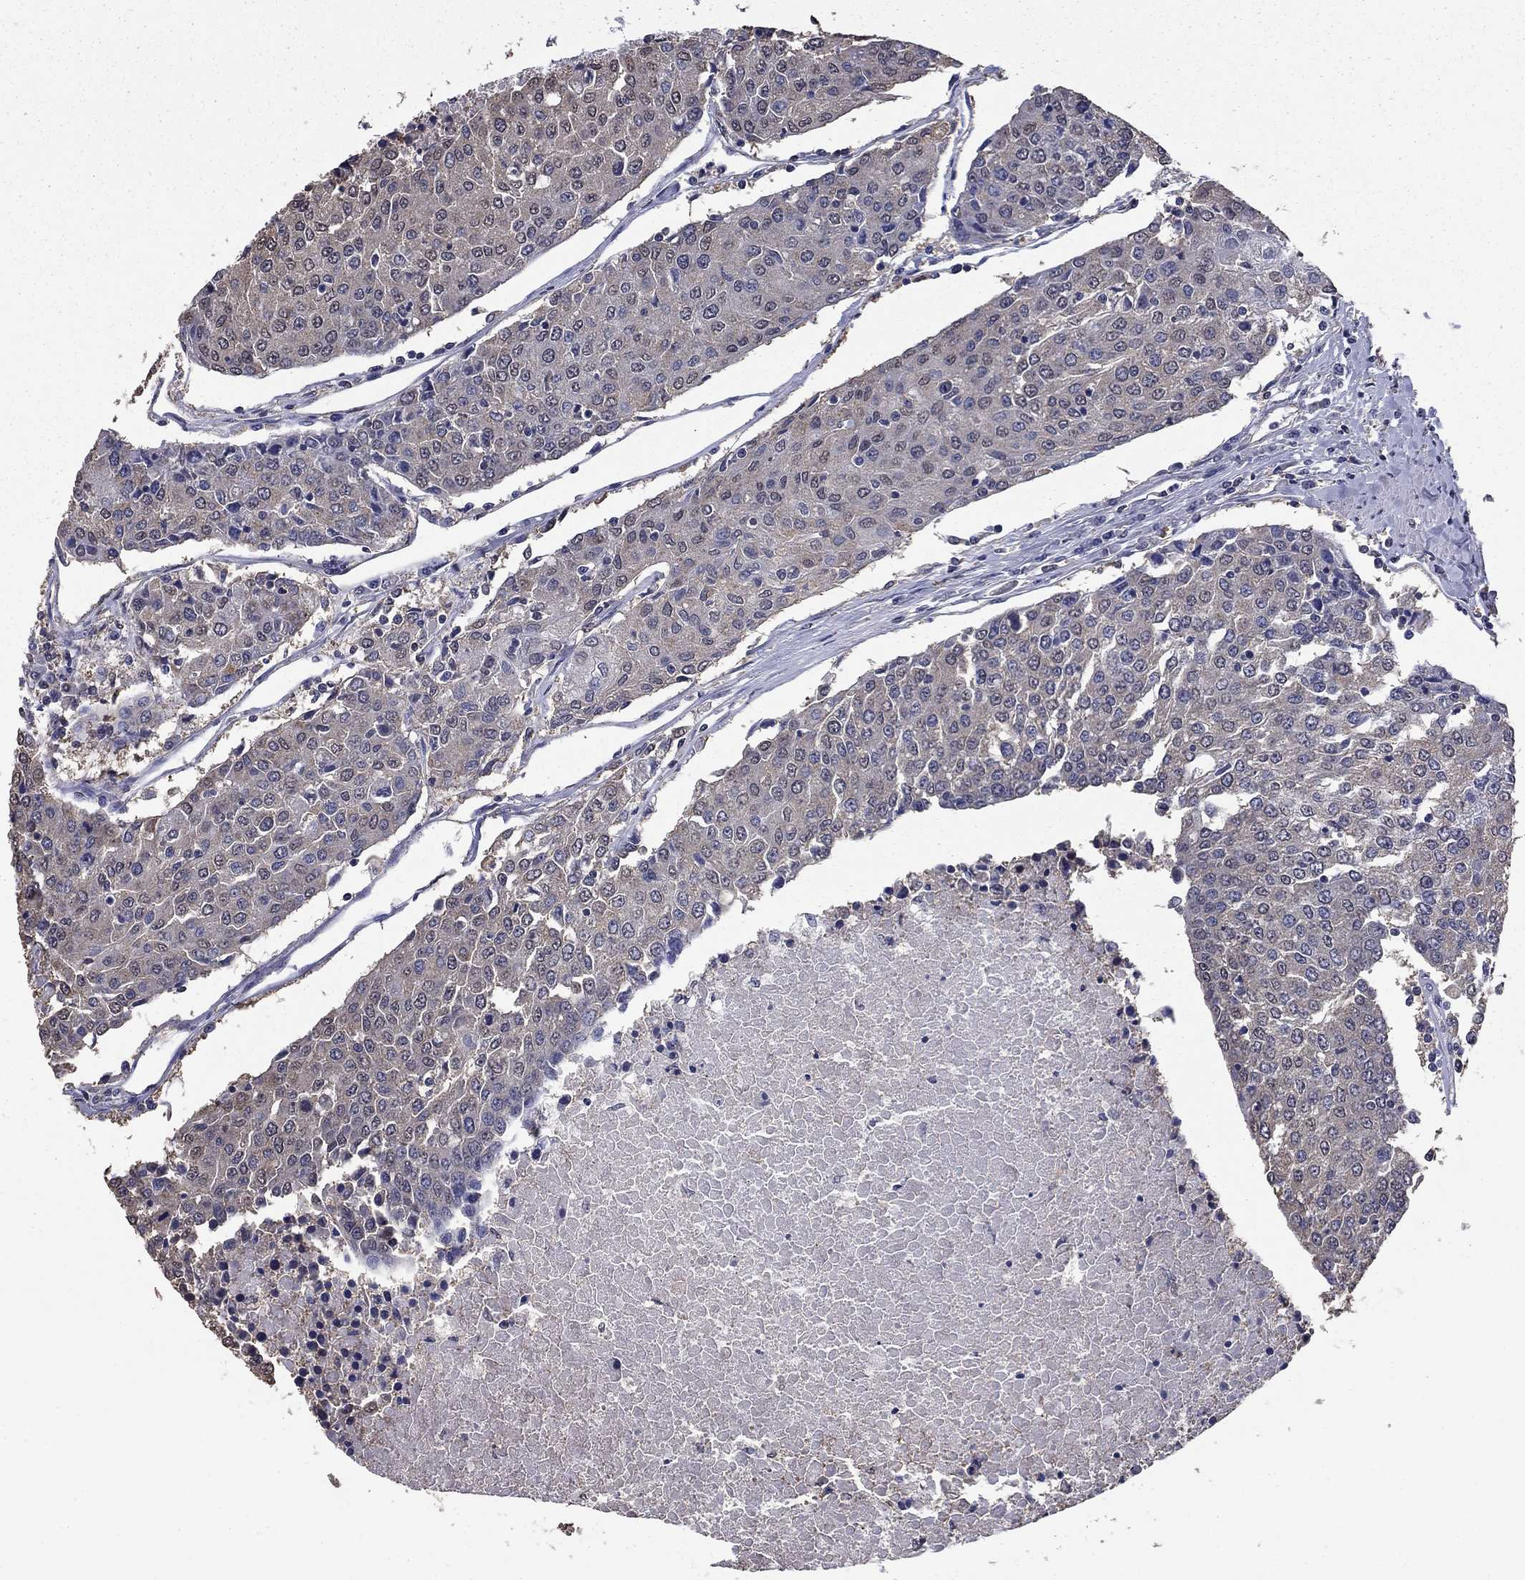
{"staining": {"intensity": "negative", "quantity": "none", "location": "none"}, "tissue": "urothelial cancer", "cell_type": "Tumor cells", "image_type": "cancer", "snomed": [{"axis": "morphology", "description": "Urothelial carcinoma, High grade"}, {"axis": "topography", "description": "Urinary bladder"}], "caption": "High magnification brightfield microscopy of urothelial carcinoma (high-grade) stained with DAB (brown) and counterstained with hematoxylin (blue): tumor cells show no significant positivity.", "gene": "MFAP3L", "patient": {"sex": "female", "age": 85}}